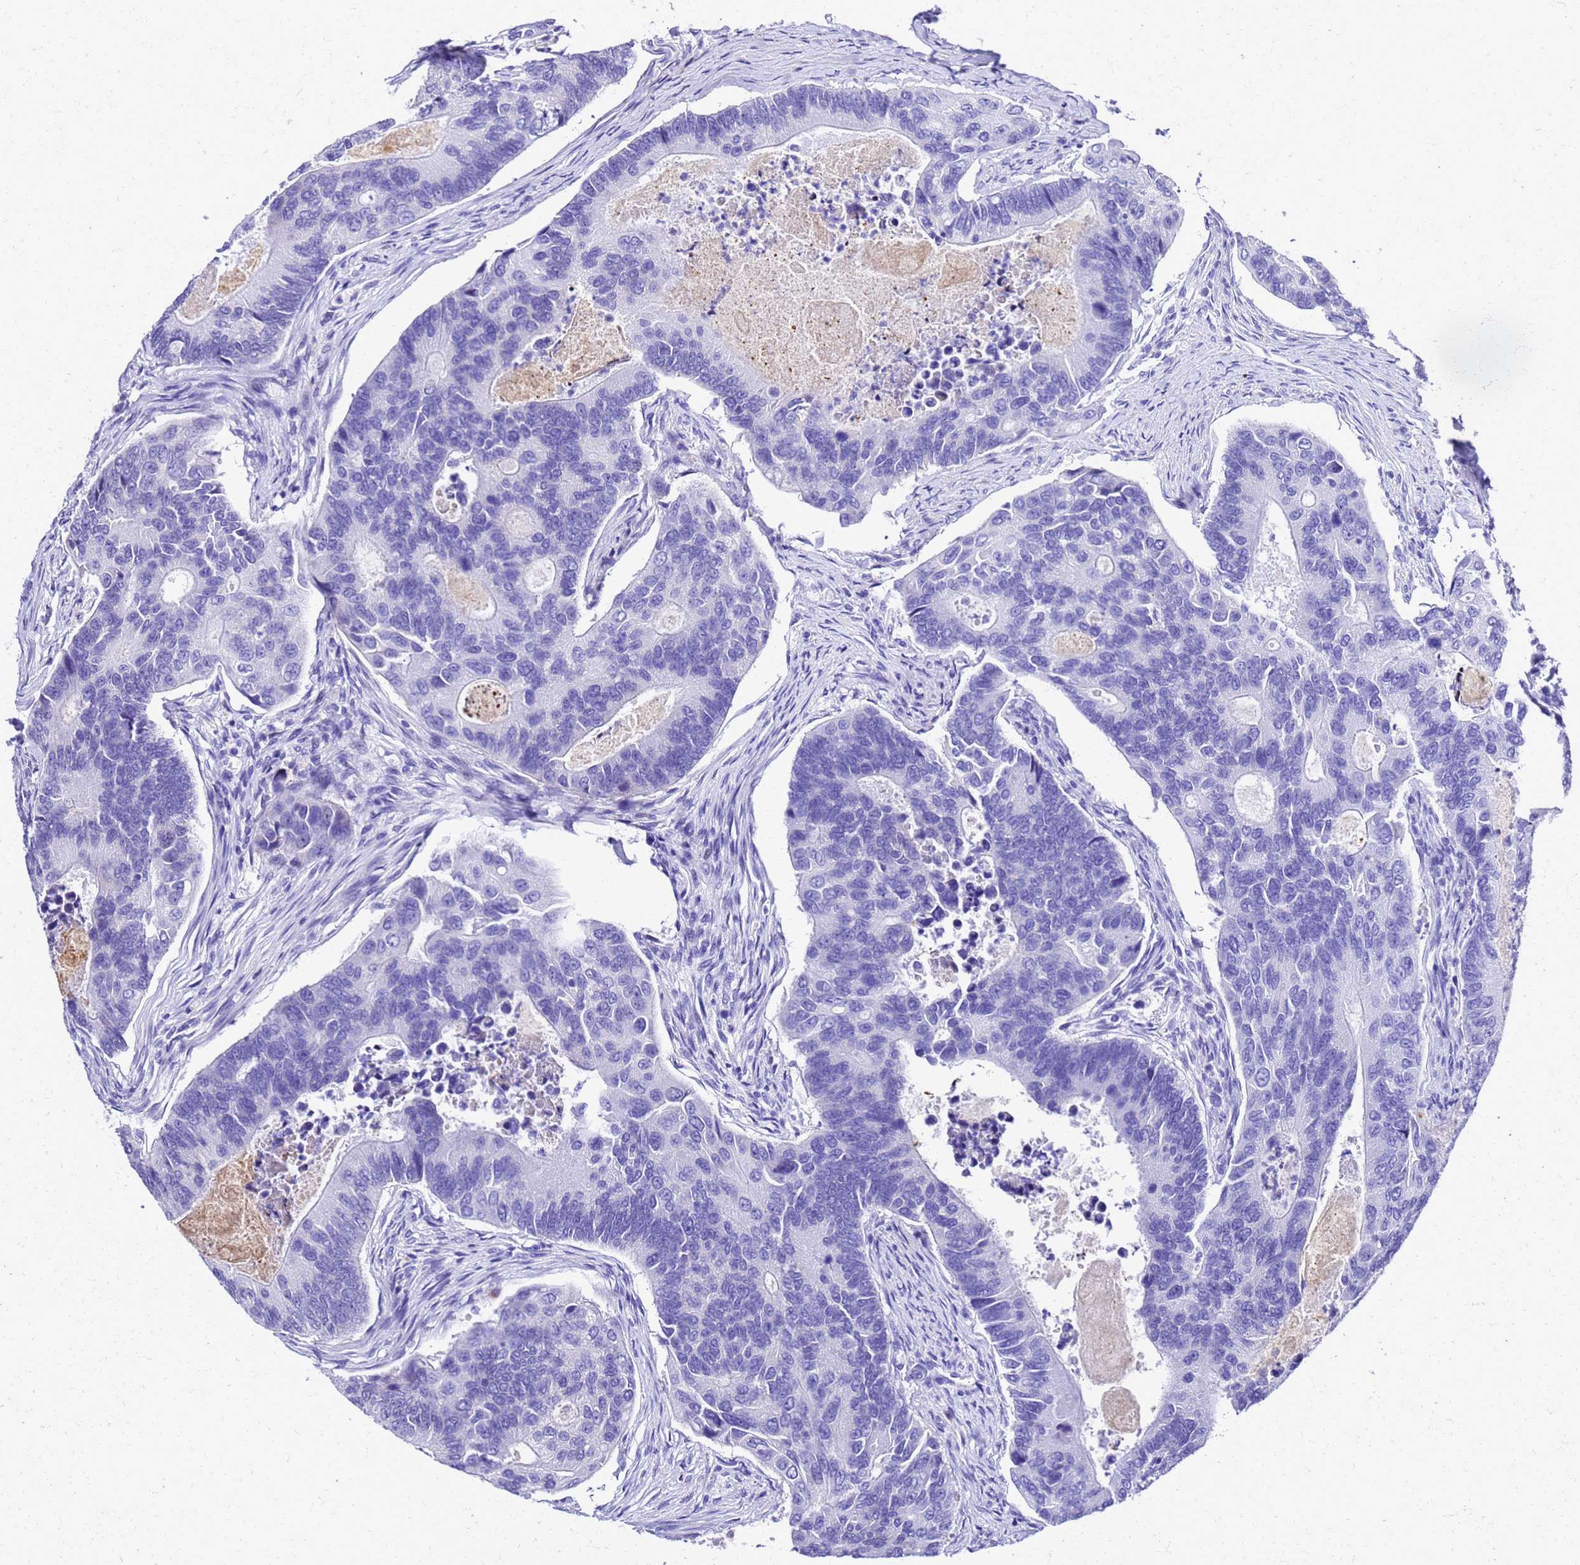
{"staining": {"intensity": "negative", "quantity": "none", "location": "none"}, "tissue": "colorectal cancer", "cell_type": "Tumor cells", "image_type": "cancer", "snomed": [{"axis": "morphology", "description": "Adenocarcinoma, NOS"}, {"axis": "topography", "description": "Colon"}], "caption": "This is an immunohistochemistry image of human colorectal adenocarcinoma. There is no positivity in tumor cells.", "gene": "SMIM21", "patient": {"sex": "female", "age": 67}}